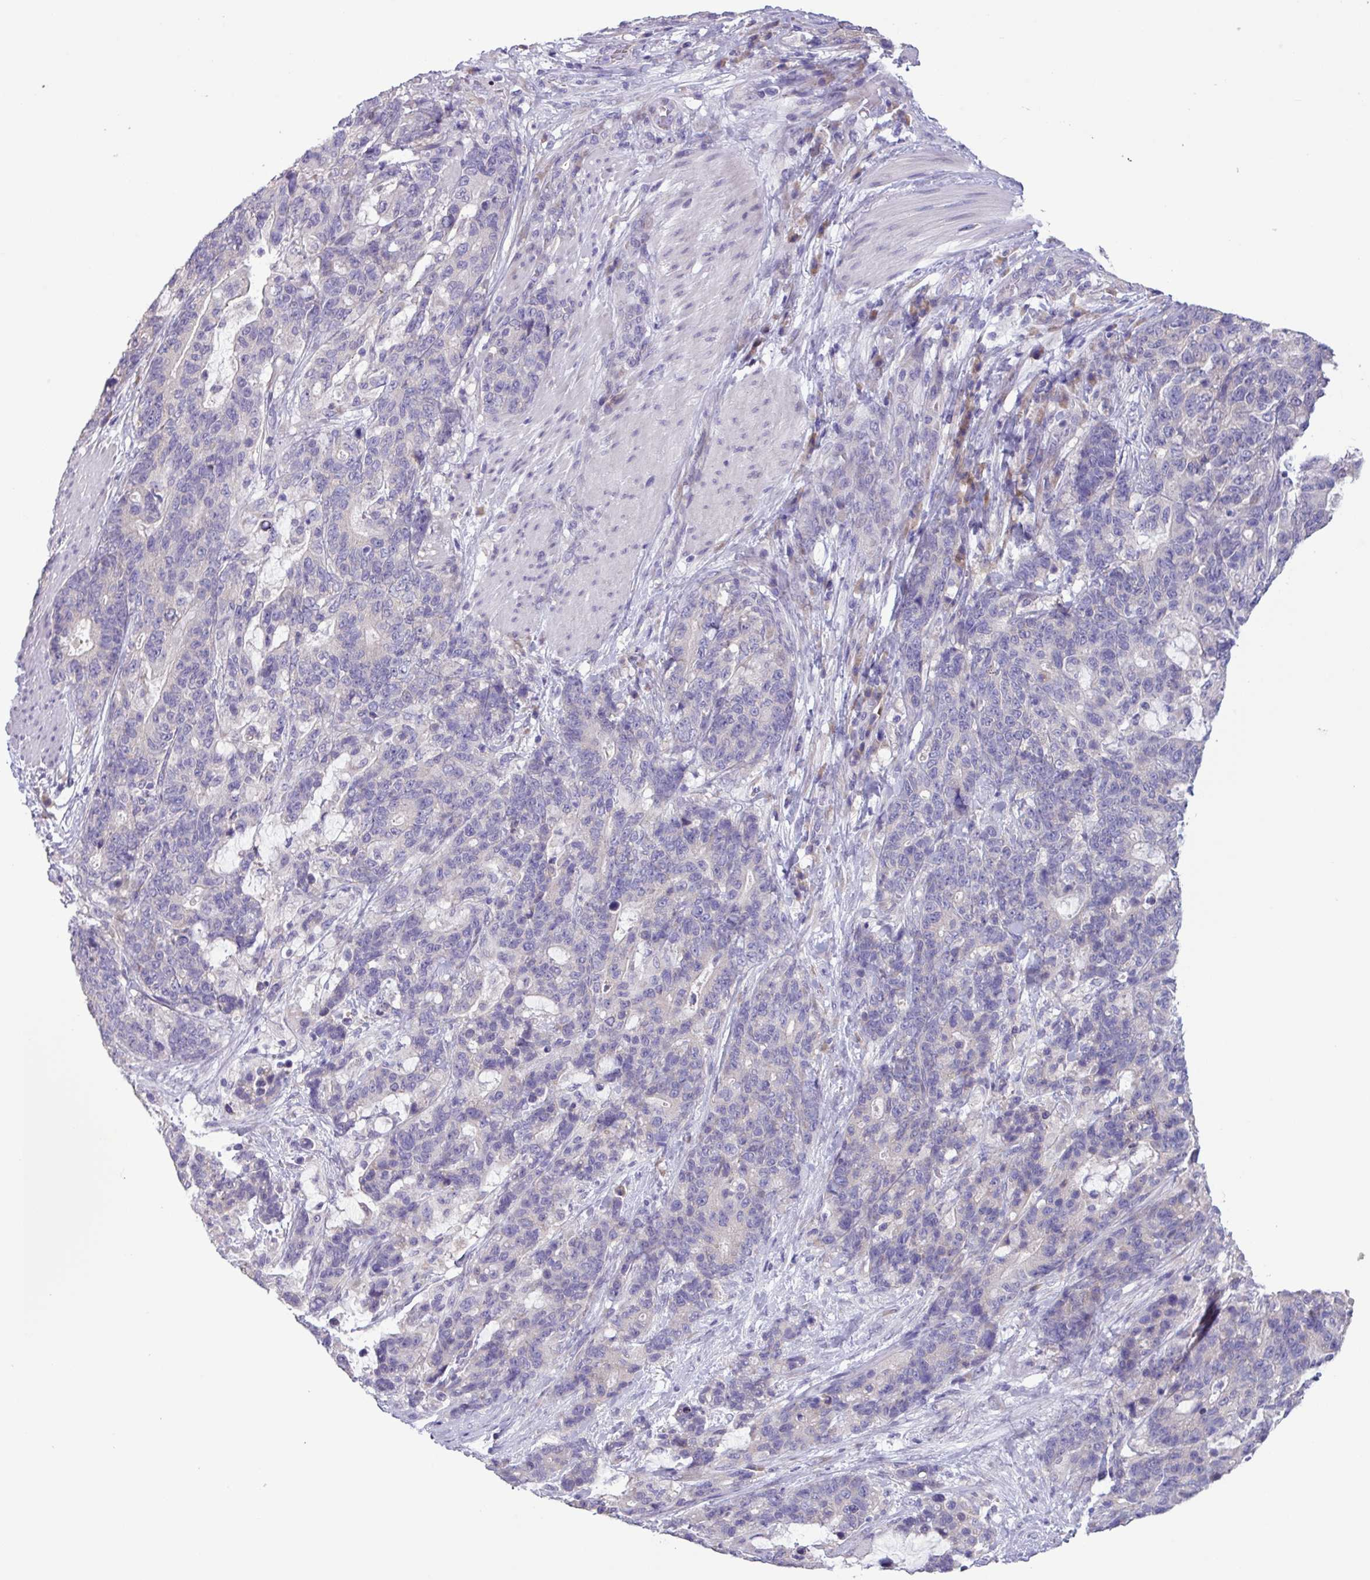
{"staining": {"intensity": "negative", "quantity": "none", "location": "none"}, "tissue": "stomach cancer", "cell_type": "Tumor cells", "image_type": "cancer", "snomed": [{"axis": "morphology", "description": "Normal tissue, NOS"}, {"axis": "morphology", "description": "Adenocarcinoma, NOS"}, {"axis": "topography", "description": "Stomach"}], "caption": "This is an immunohistochemistry (IHC) micrograph of stomach cancer. There is no staining in tumor cells.", "gene": "C20orf27", "patient": {"sex": "female", "age": 64}}